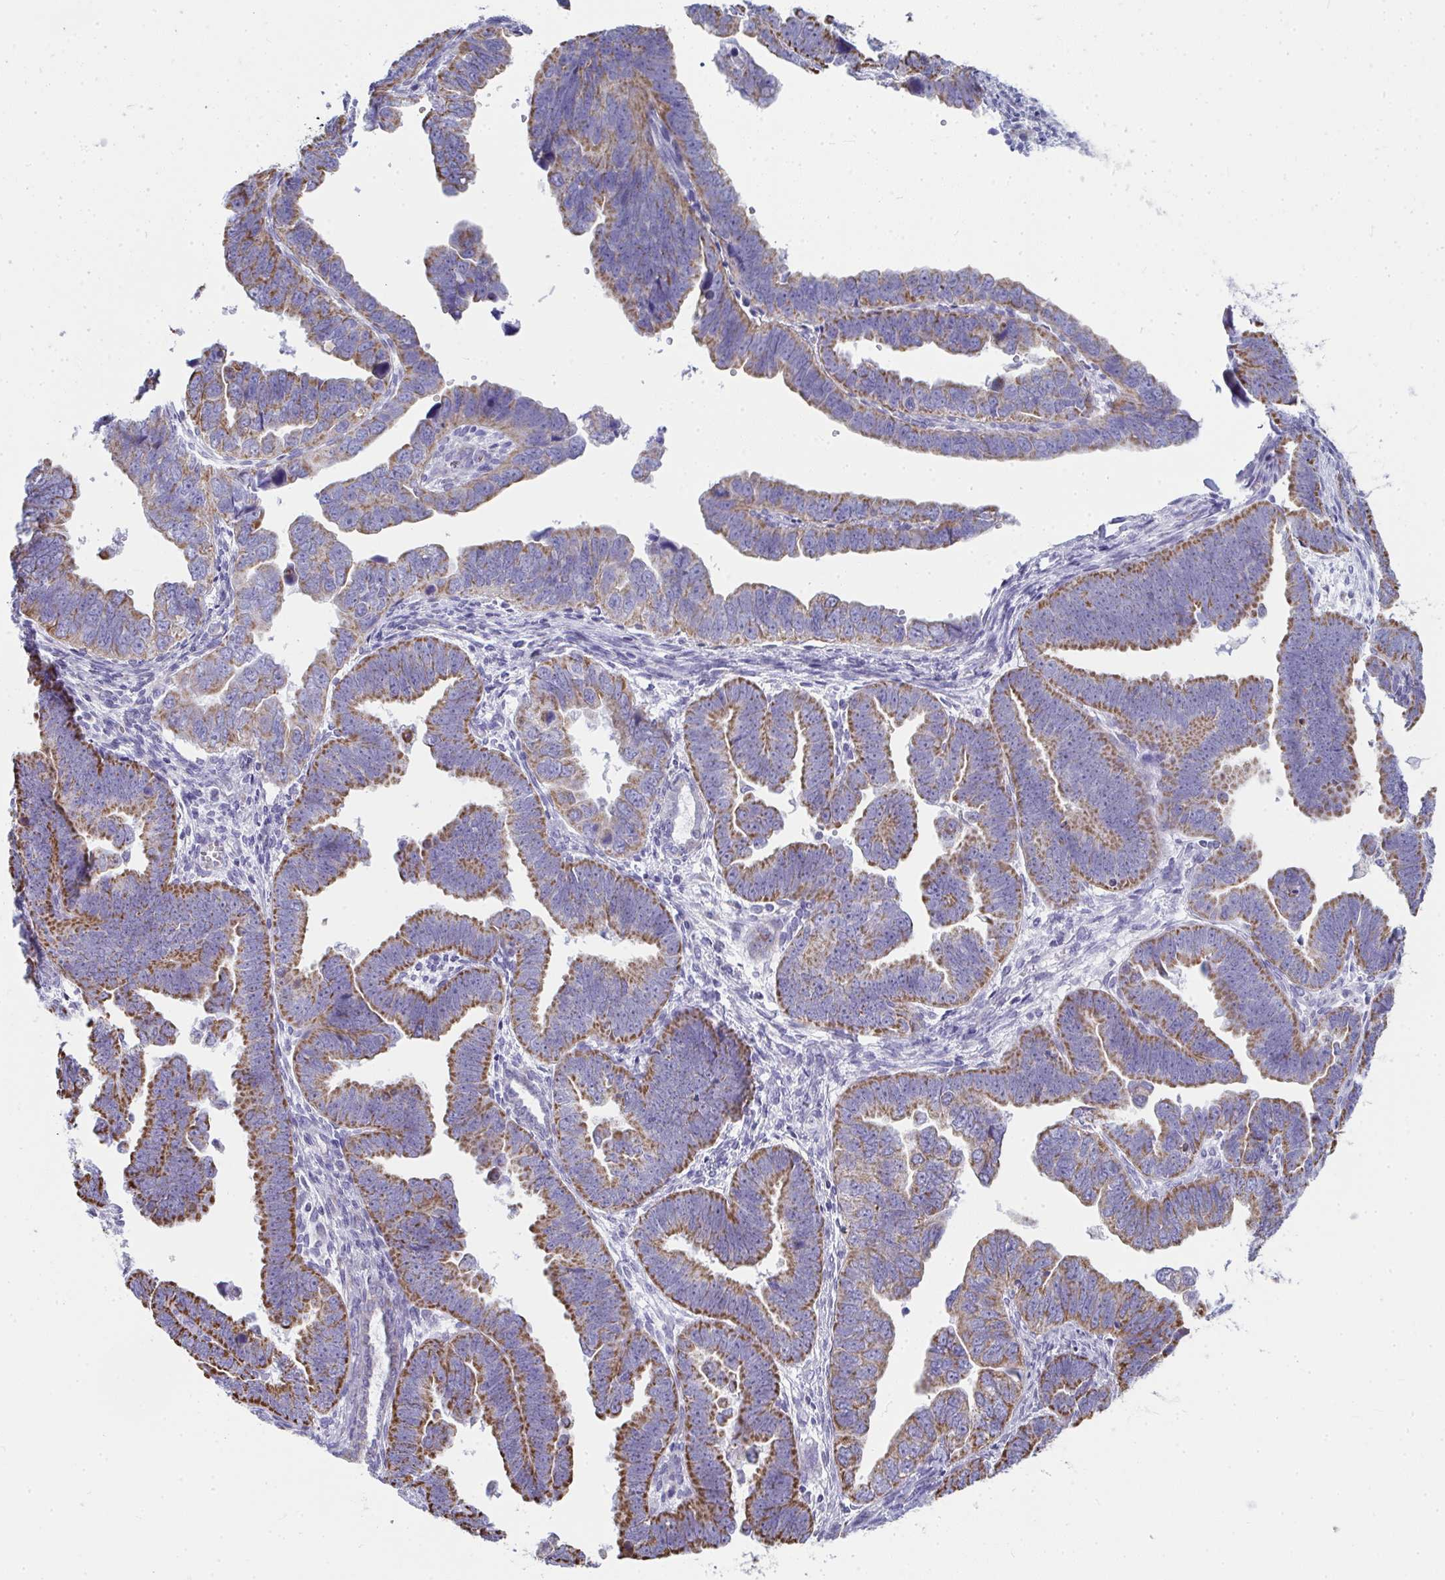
{"staining": {"intensity": "moderate", "quantity": ">75%", "location": "cytoplasmic/membranous"}, "tissue": "endometrial cancer", "cell_type": "Tumor cells", "image_type": "cancer", "snomed": [{"axis": "morphology", "description": "Adenocarcinoma, NOS"}, {"axis": "topography", "description": "Endometrium"}], "caption": "An image of endometrial adenocarcinoma stained for a protein exhibits moderate cytoplasmic/membranous brown staining in tumor cells. The staining was performed using DAB (3,3'-diaminobenzidine), with brown indicating positive protein expression. Nuclei are stained blue with hematoxylin.", "gene": "SLC6A1", "patient": {"sex": "female", "age": 75}}